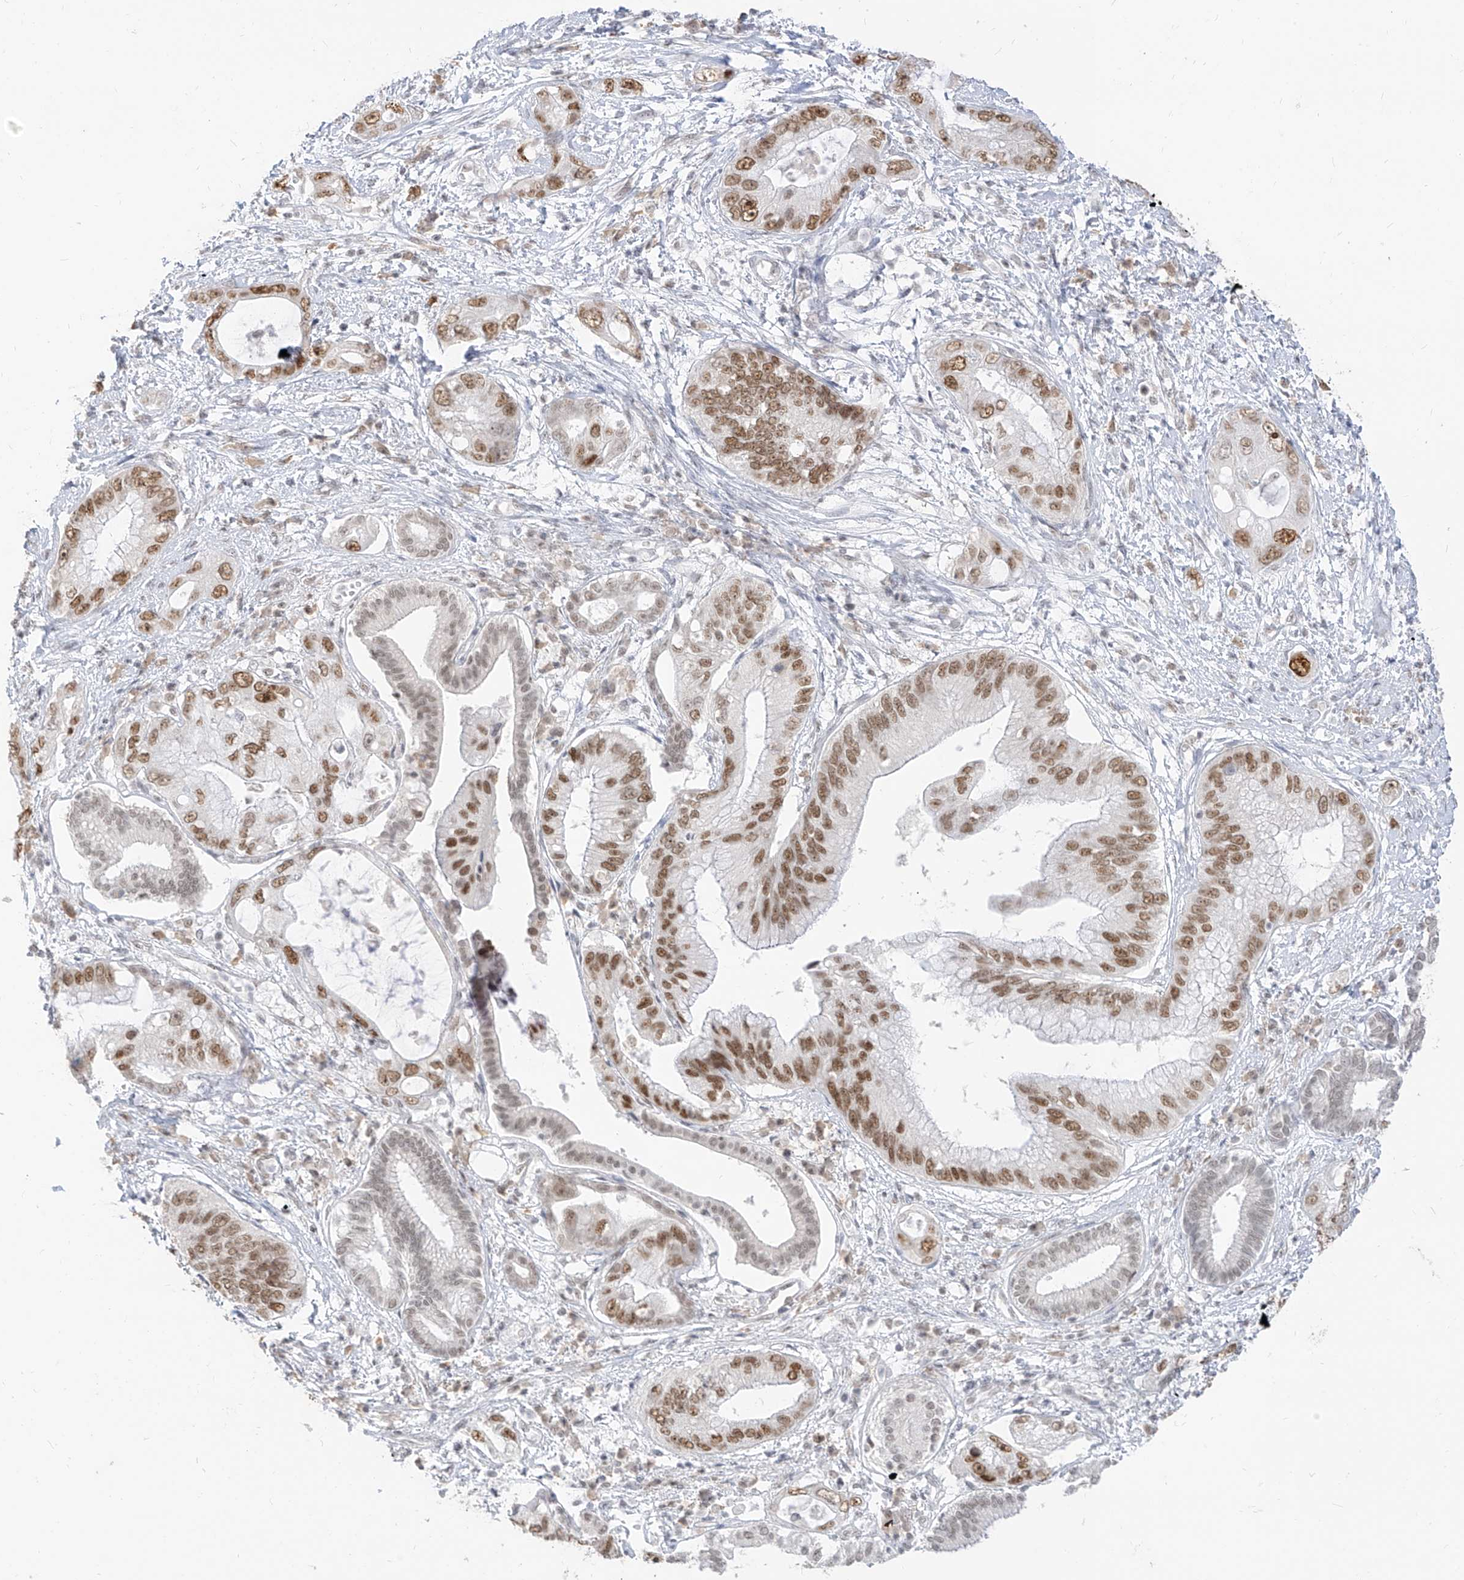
{"staining": {"intensity": "moderate", "quantity": ">75%", "location": "nuclear"}, "tissue": "pancreatic cancer", "cell_type": "Tumor cells", "image_type": "cancer", "snomed": [{"axis": "morphology", "description": "Inflammation, NOS"}, {"axis": "morphology", "description": "Adenocarcinoma, NOS"}, {"axis": "topography", "description": "Pancreas"}], "caption": "Immunohistochemical staining of pancreatic adenocarcinoma shows medium levels of moderate nuclear protein expression in about >75% of tumor cells.", "gene": "SUPT5H", "patient": {"sex": "female", "age": 56}}